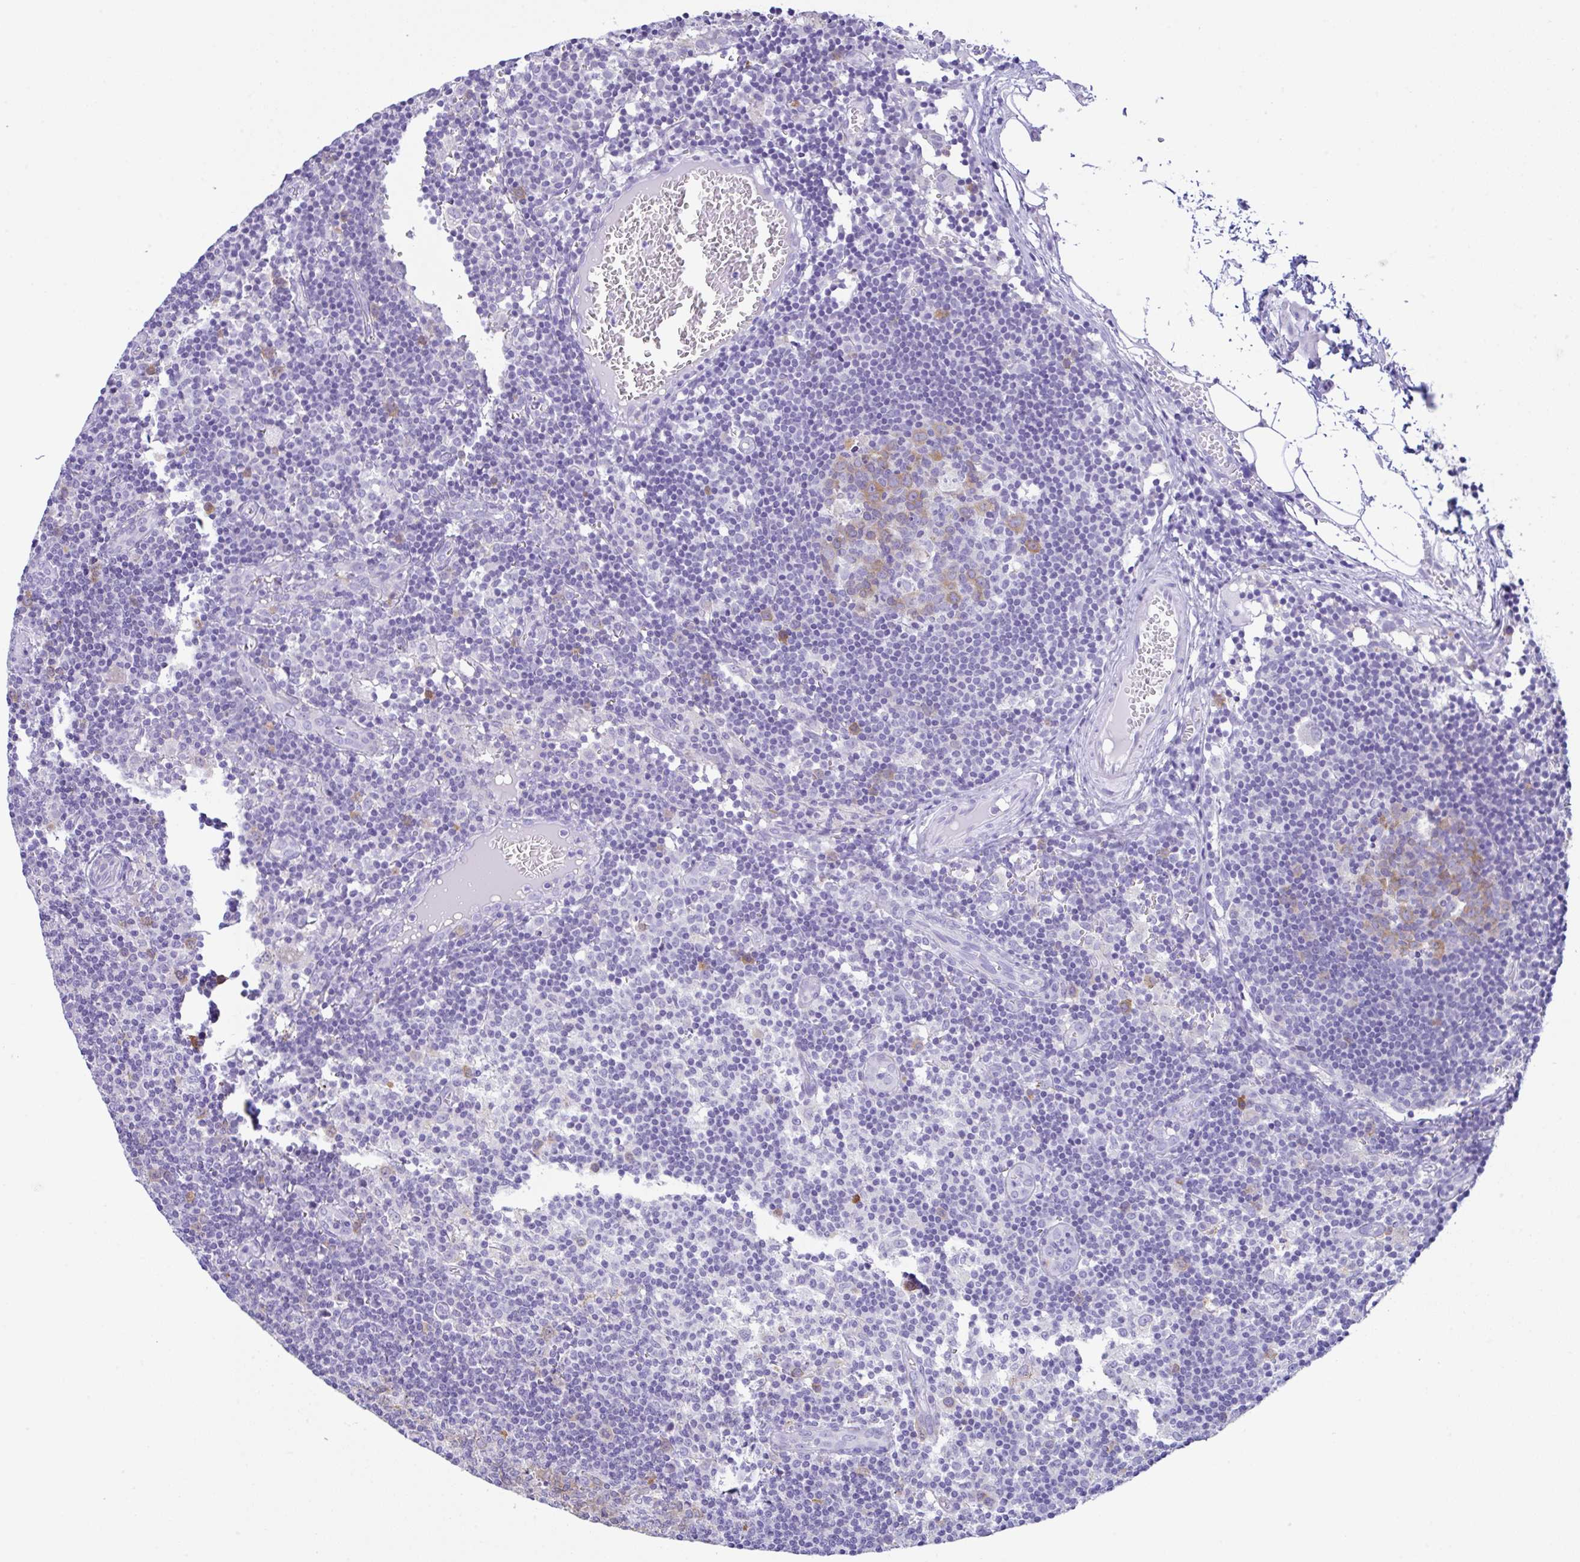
{"staining": {"intensity": "moderate", "quantity": "<25%", "location": "cytoplasmic/membranous"}, "tissue": "lymph node", "cell_type": "Germinal center cells", "image_type": "normal", "snomed": [{"axis": "morphology", "description": "Normal tissue, NOS"}, {"axis": "topography", "description": "Lymph node"}], "caption": "The photomicrograph displays immunohistochemical staining of benign lymph node. There is moderate cytoplasmic/membranous positivity is present in approximately <25% of germinal center cells. (DAB (3,3'-diaminobenzidine) IHC, brown staining for protein, blue staining for nuclei).", "gene": "RRM2", "patient": {"sex": "female", "age": 45}}